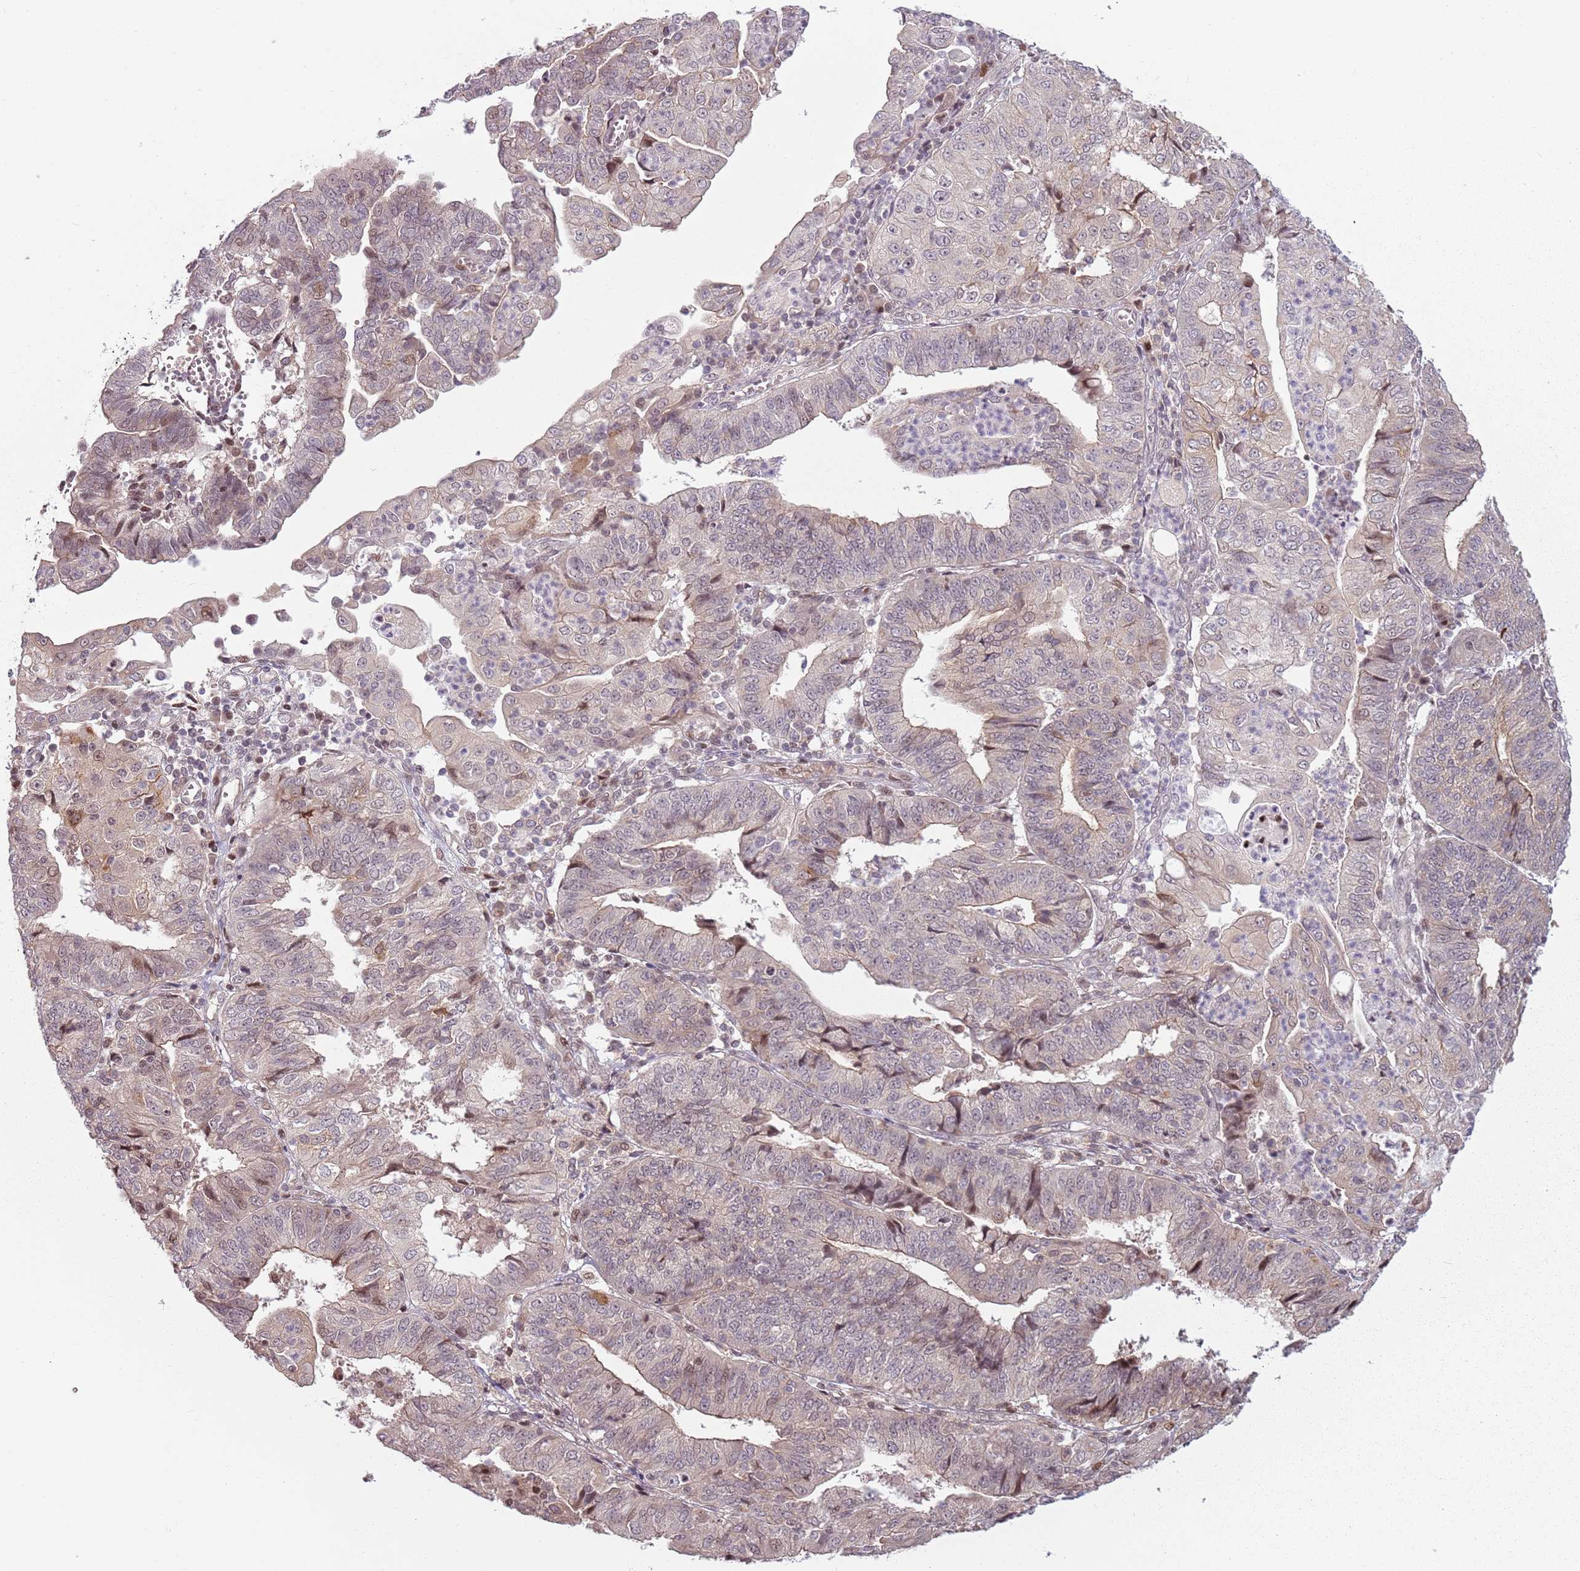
{"staining": {"intensity": "weak", "quantity": "<25%", "location": "cytoplasmic/membranous,nuclear"}, "tissue": "endometrial cancer", "cell_type": "Tumor cells", "image_type": "cancer", "snomed": [{"axis": "morphology", "description": "Adenocarcinoma, NOS"}, {"axis": "topography", "description": "Endometrium"}], "caption": "A histopathology image of human adenocarcinoma (endometrial) is negative for staining in tumor cells.", "gene": "ADGRG1", "patient": {"sex": "female", "age": 56}}